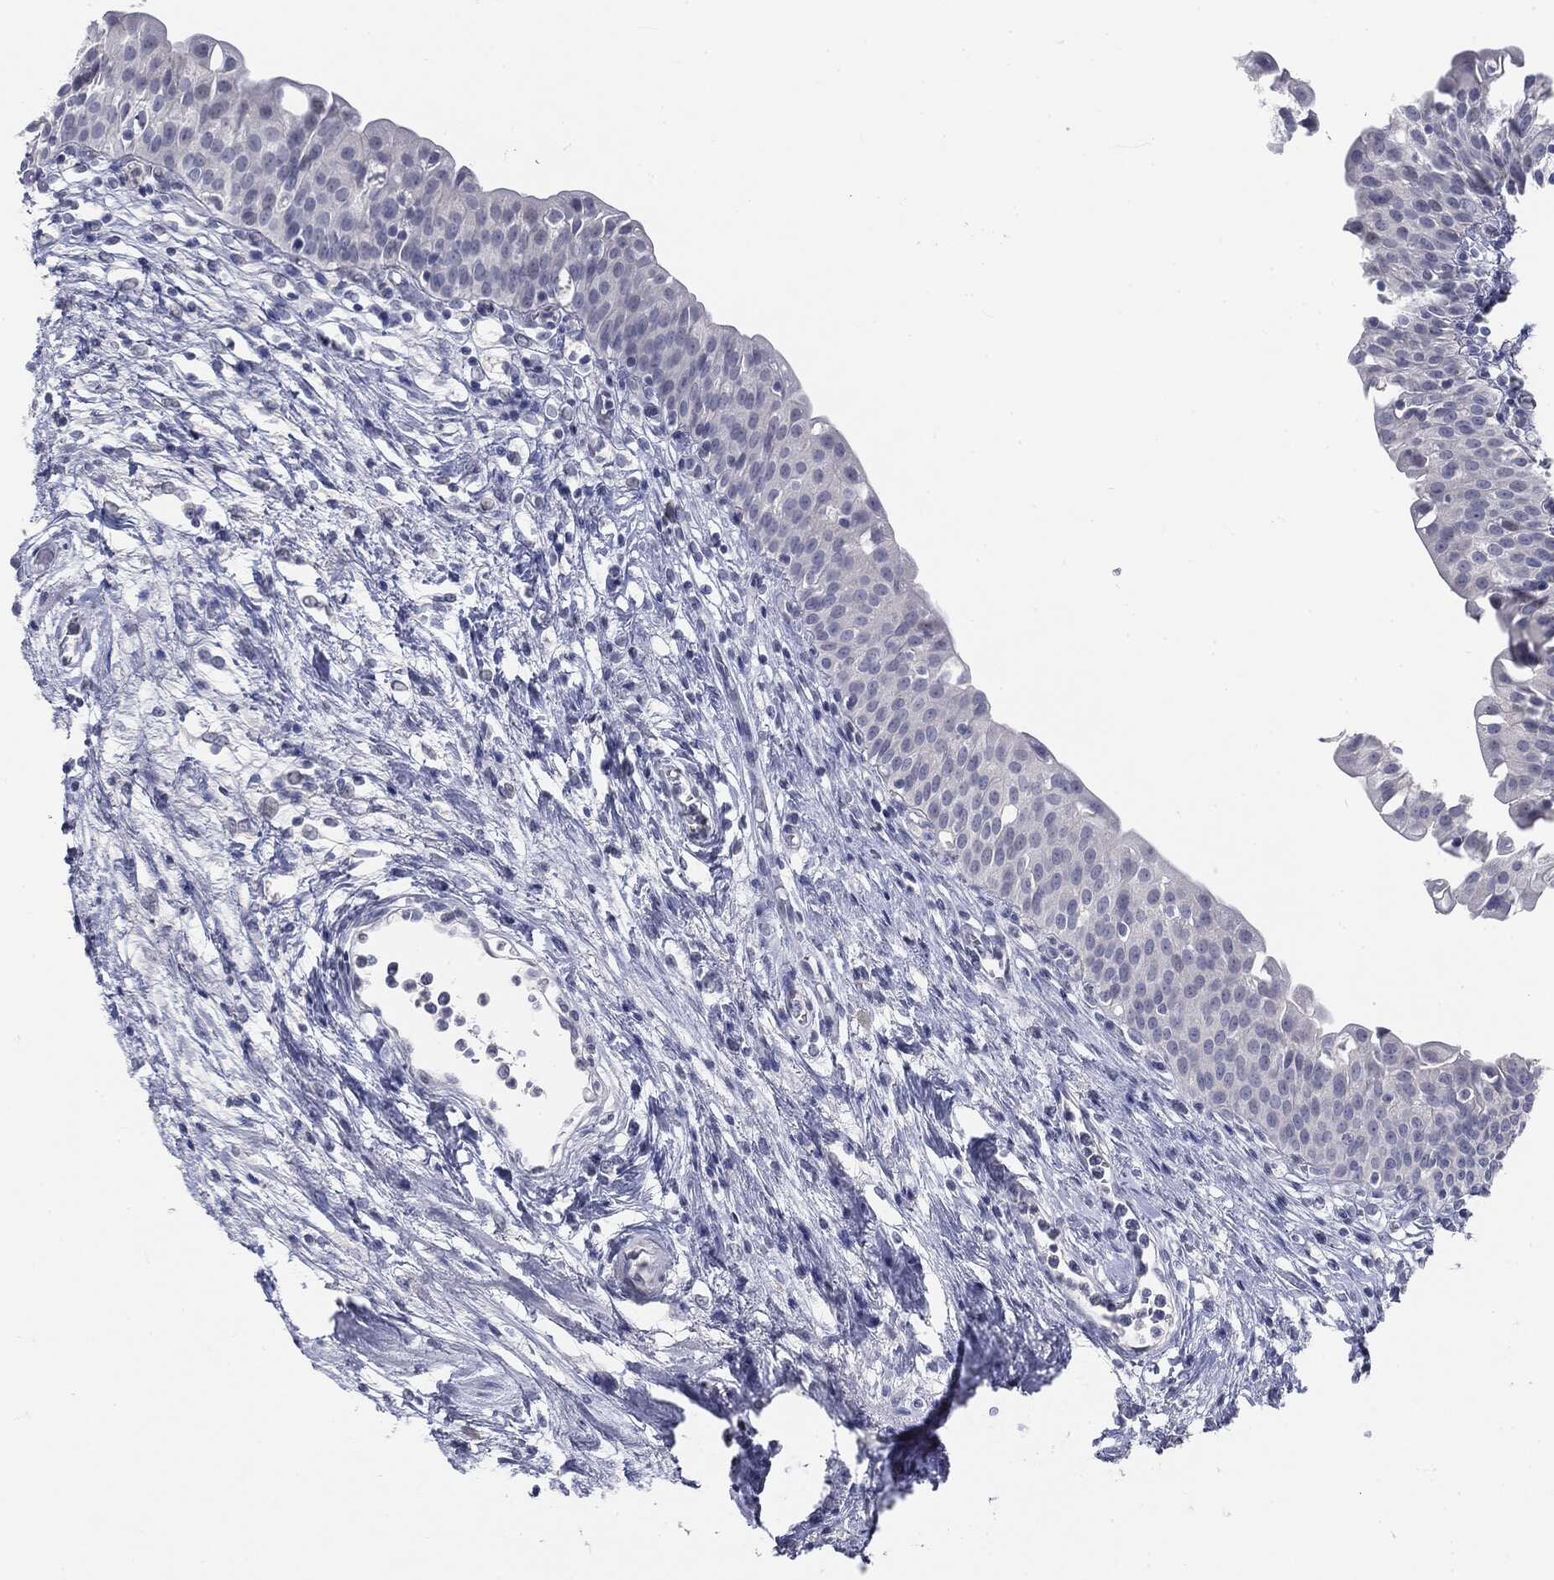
{"staining": {"intensity": "negative", "quantity": "none", "location": "none"}, "tissue": "urinary bladder", "cell_type": "Urothelial cells", "image_type": "normal", "snomed": [{"axis": "morphology", "description": "Normal tissue, NOS"}, {"axis": "topography", "description": "Urinary bladder"}], "caption": "Immunohistochemical staining of benign human urinary bladder shows no significant expression in urothelial cells. Brightfield microscopy of immunohistochemistry stained with DAB (3,3'-diaminobenzidine) (brown) and hematoxylin (blue), captured at high magnification.", "gene": "CGB1", "patient": {"sex": "male", "age": 76}}